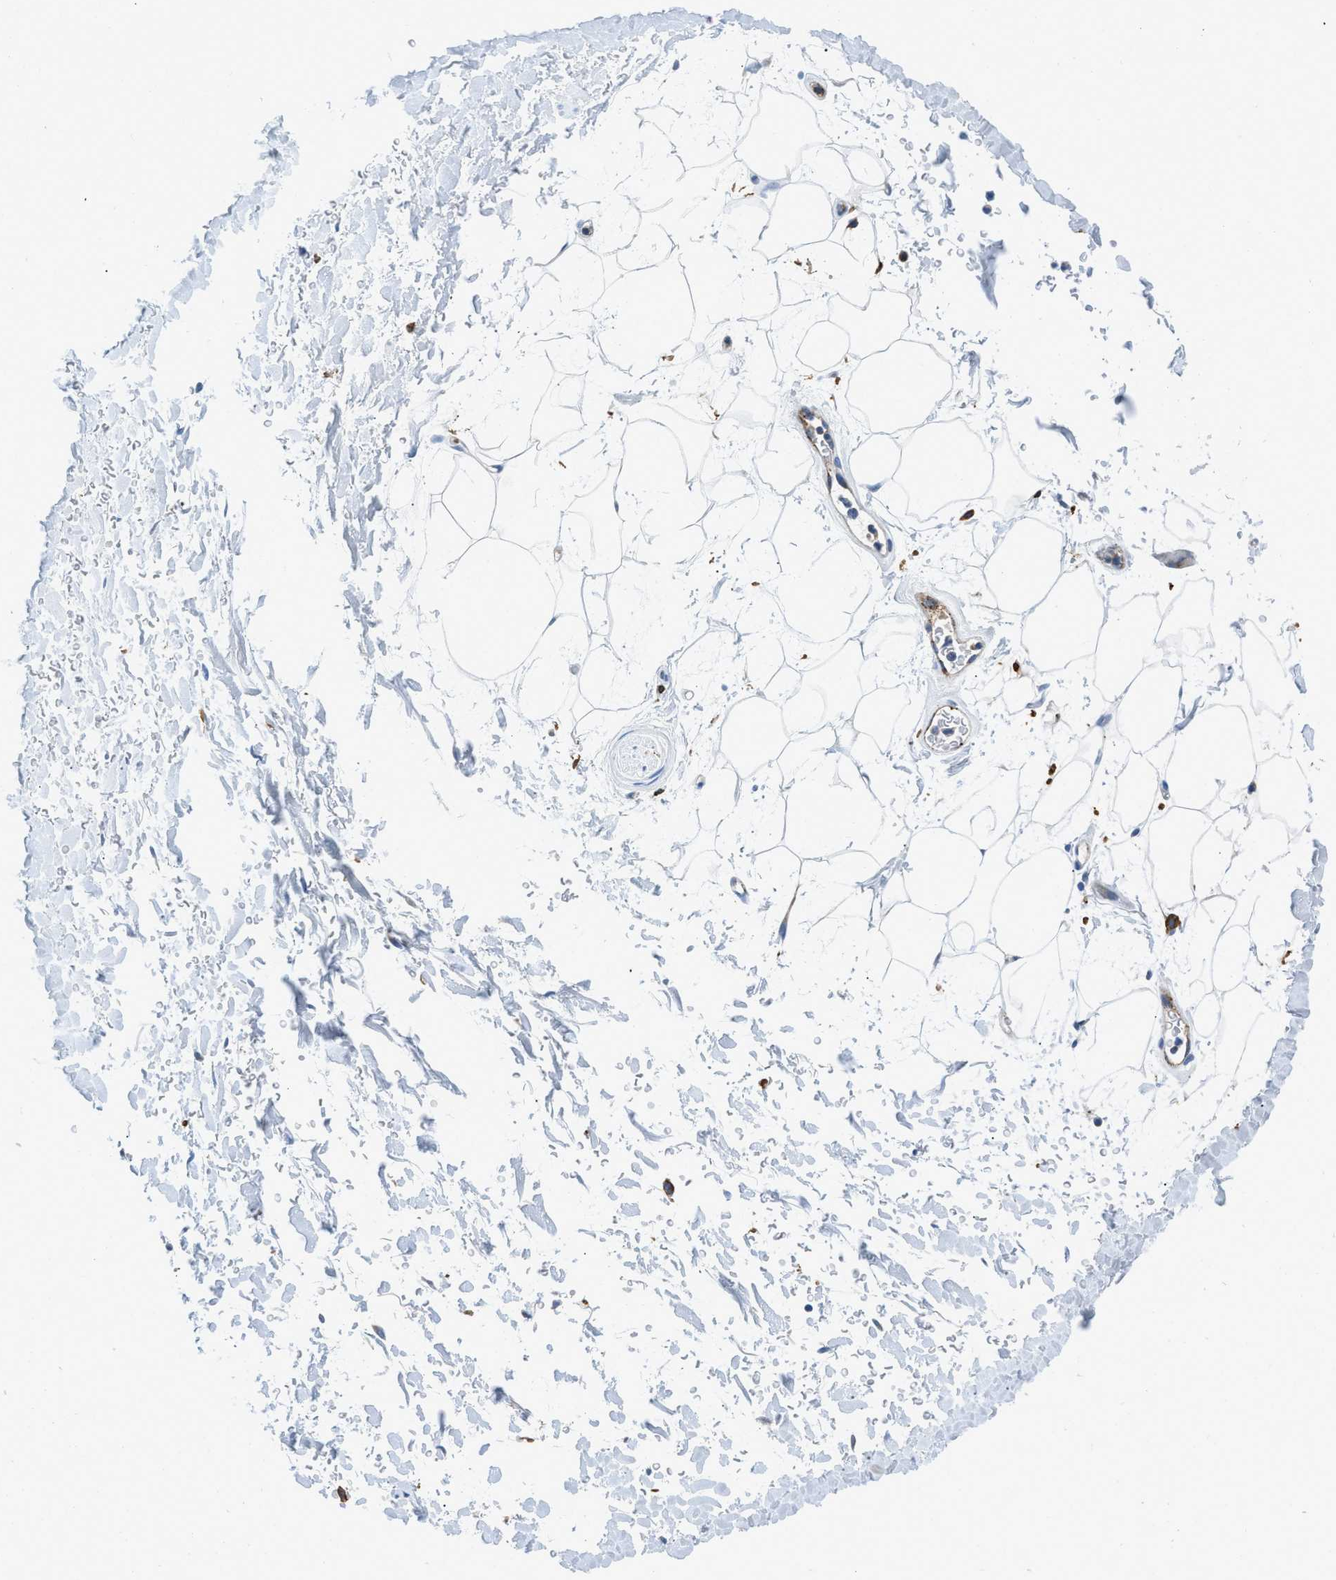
{"staining": {"intensity": "negative", "quantity": "none", "location": "none"}, "tissue": "adipose tissue", "cell_type": "Adipocytes", "image_type": "normal", "snomed": [{"axis": "morphology", "description": "Normal tissue, NOS"}, {"axis": "topography", "description": "Soft tissue"}], "caption": "Human adipose tissue stained for a protein using immunohistochemistry exhibits no expression in adipocytes.", "gene": "CD226", "patient": {"sex": "male", "age": 72}}